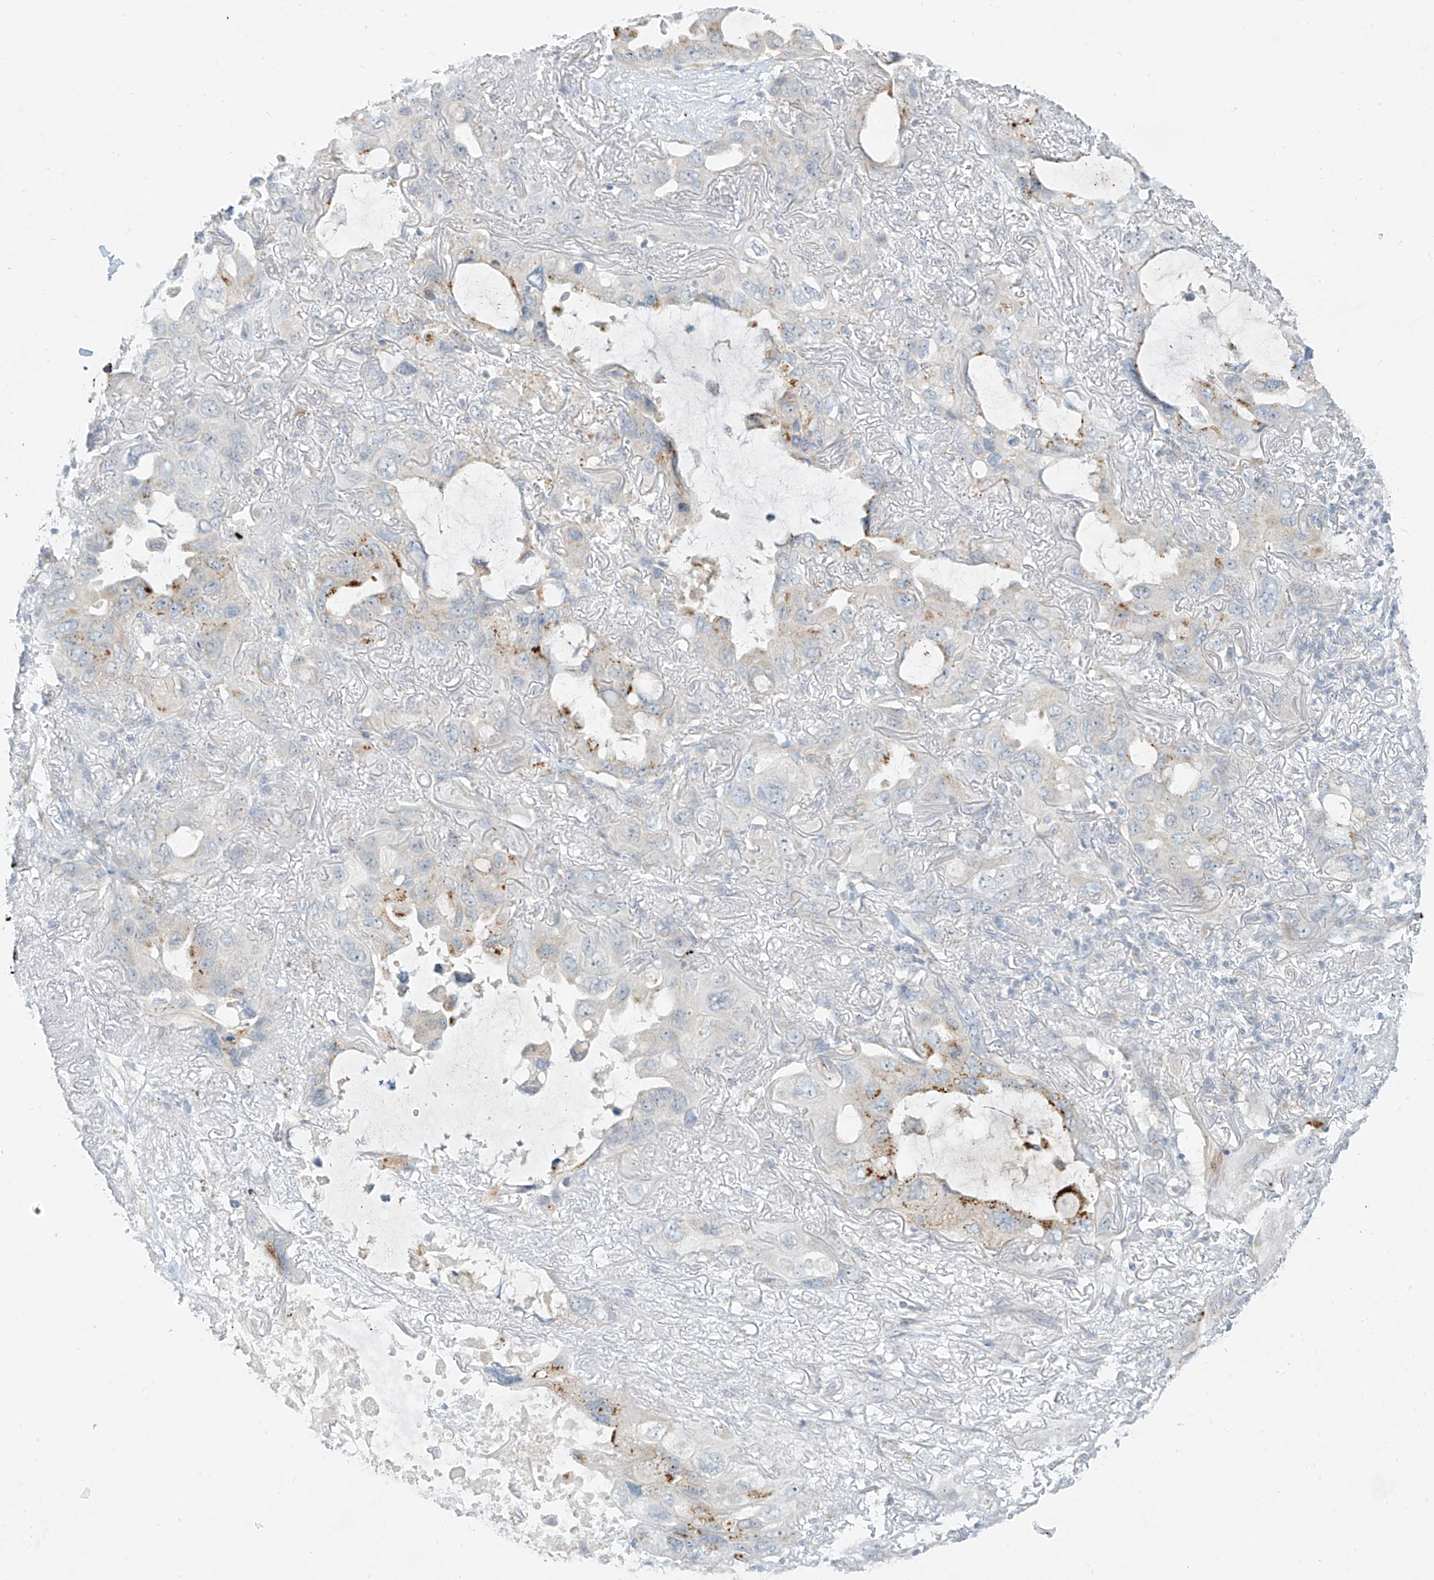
{"staining": {"intensity": "weak", "quantity": "<25%", "location": "cytoplasmic/membranous"}, "tissue": "lung cancer", "cell_type": "Tumor cells", "image_type": "cancer", "snomed": [{"axis": "morphology", "description": "Squamous cell carcinoma, NOS"}, {"axis": "topography", "description": "Lung"}], "caption": "Image shows no protein positivity in tumor cells of lung squamous cell carcinoma tissue.", "gene": "C2orf42", "patient": {"sex": "female", "age": 73}}